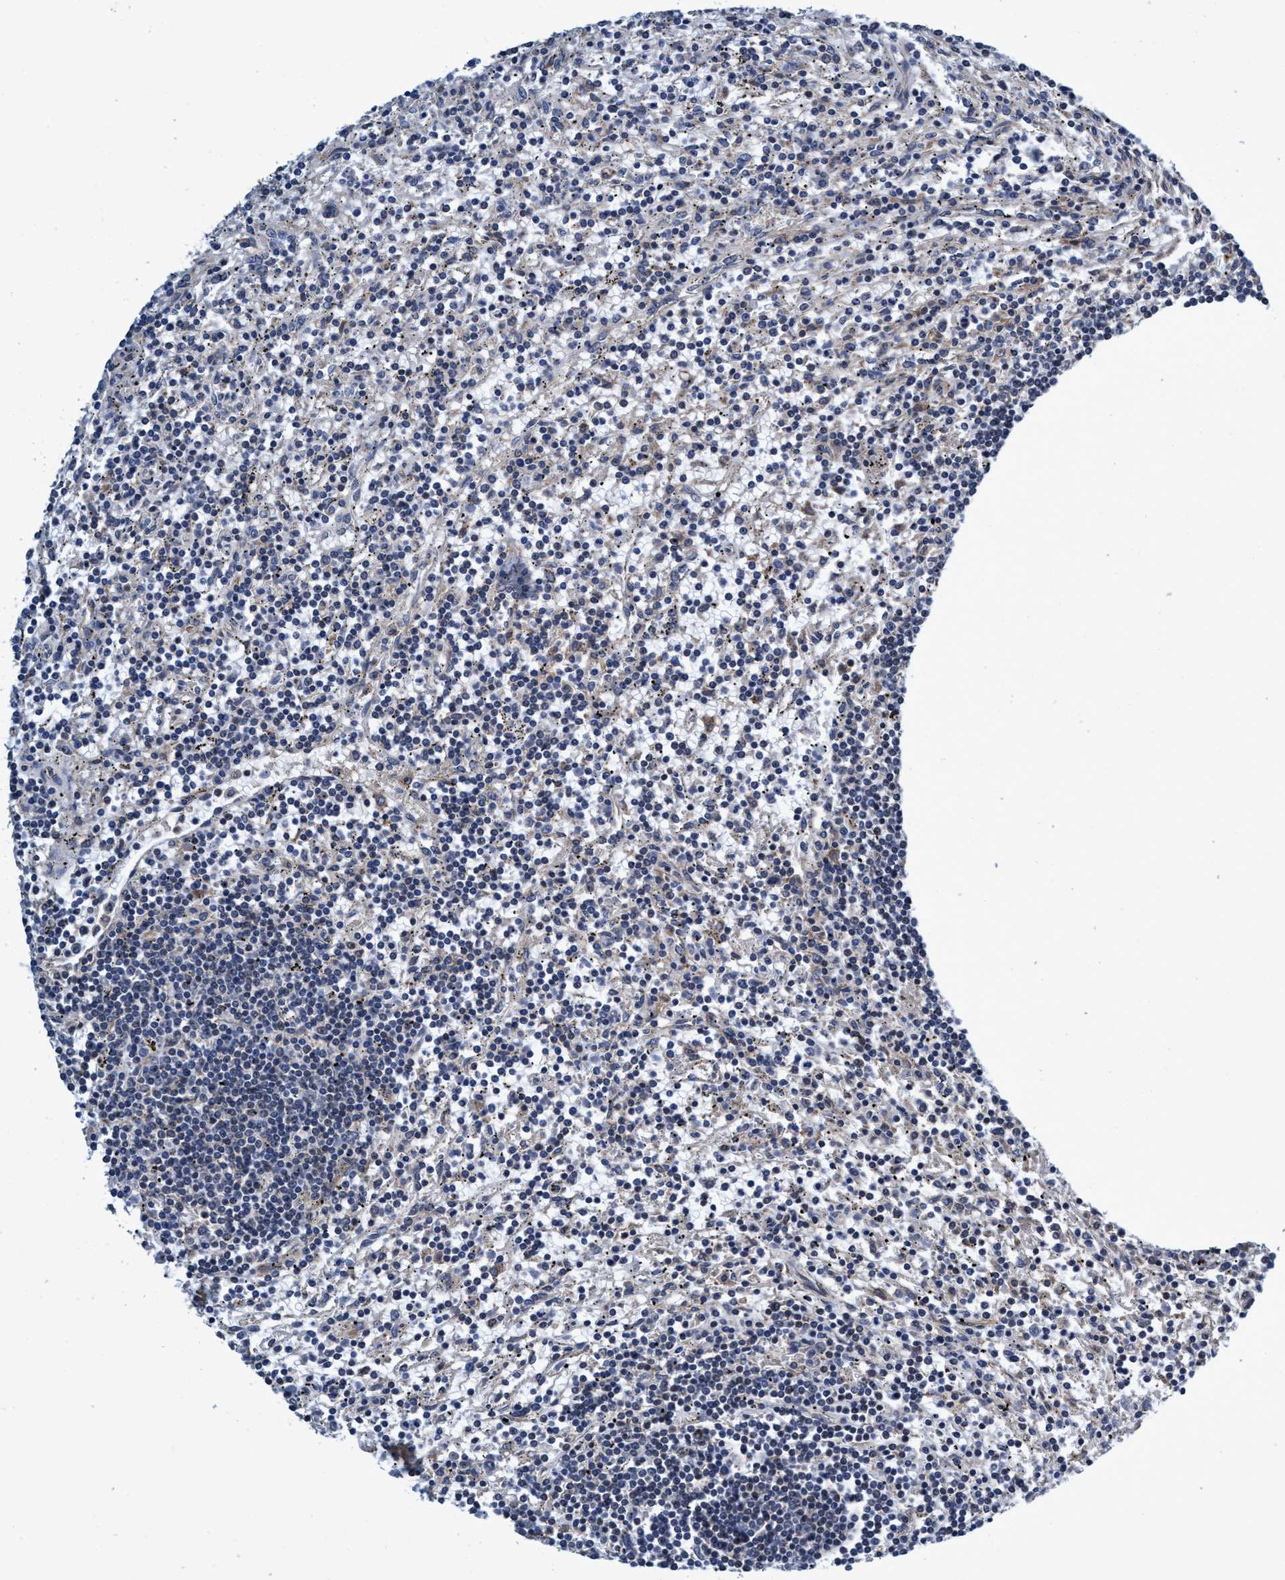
{"staining": {"intensity": "negative", "quantity": "none", "location": "none"}, "tissue": "lymphoma", "cell_type": "Tumor cells", "image_type": "cancer", "snomed": [{"axis": "morphology", "description": "Malignant lymphoma, non-Hodgkin's type, Low grade"}, {"axis": "topography", "description": "Spleen"}], "caption": "An image of lymphoma stained for a protein exhibits no brown staining in tumor cells.", "gene": "CALCOCO2", "patient": {"sex": "male", "age": 76}}